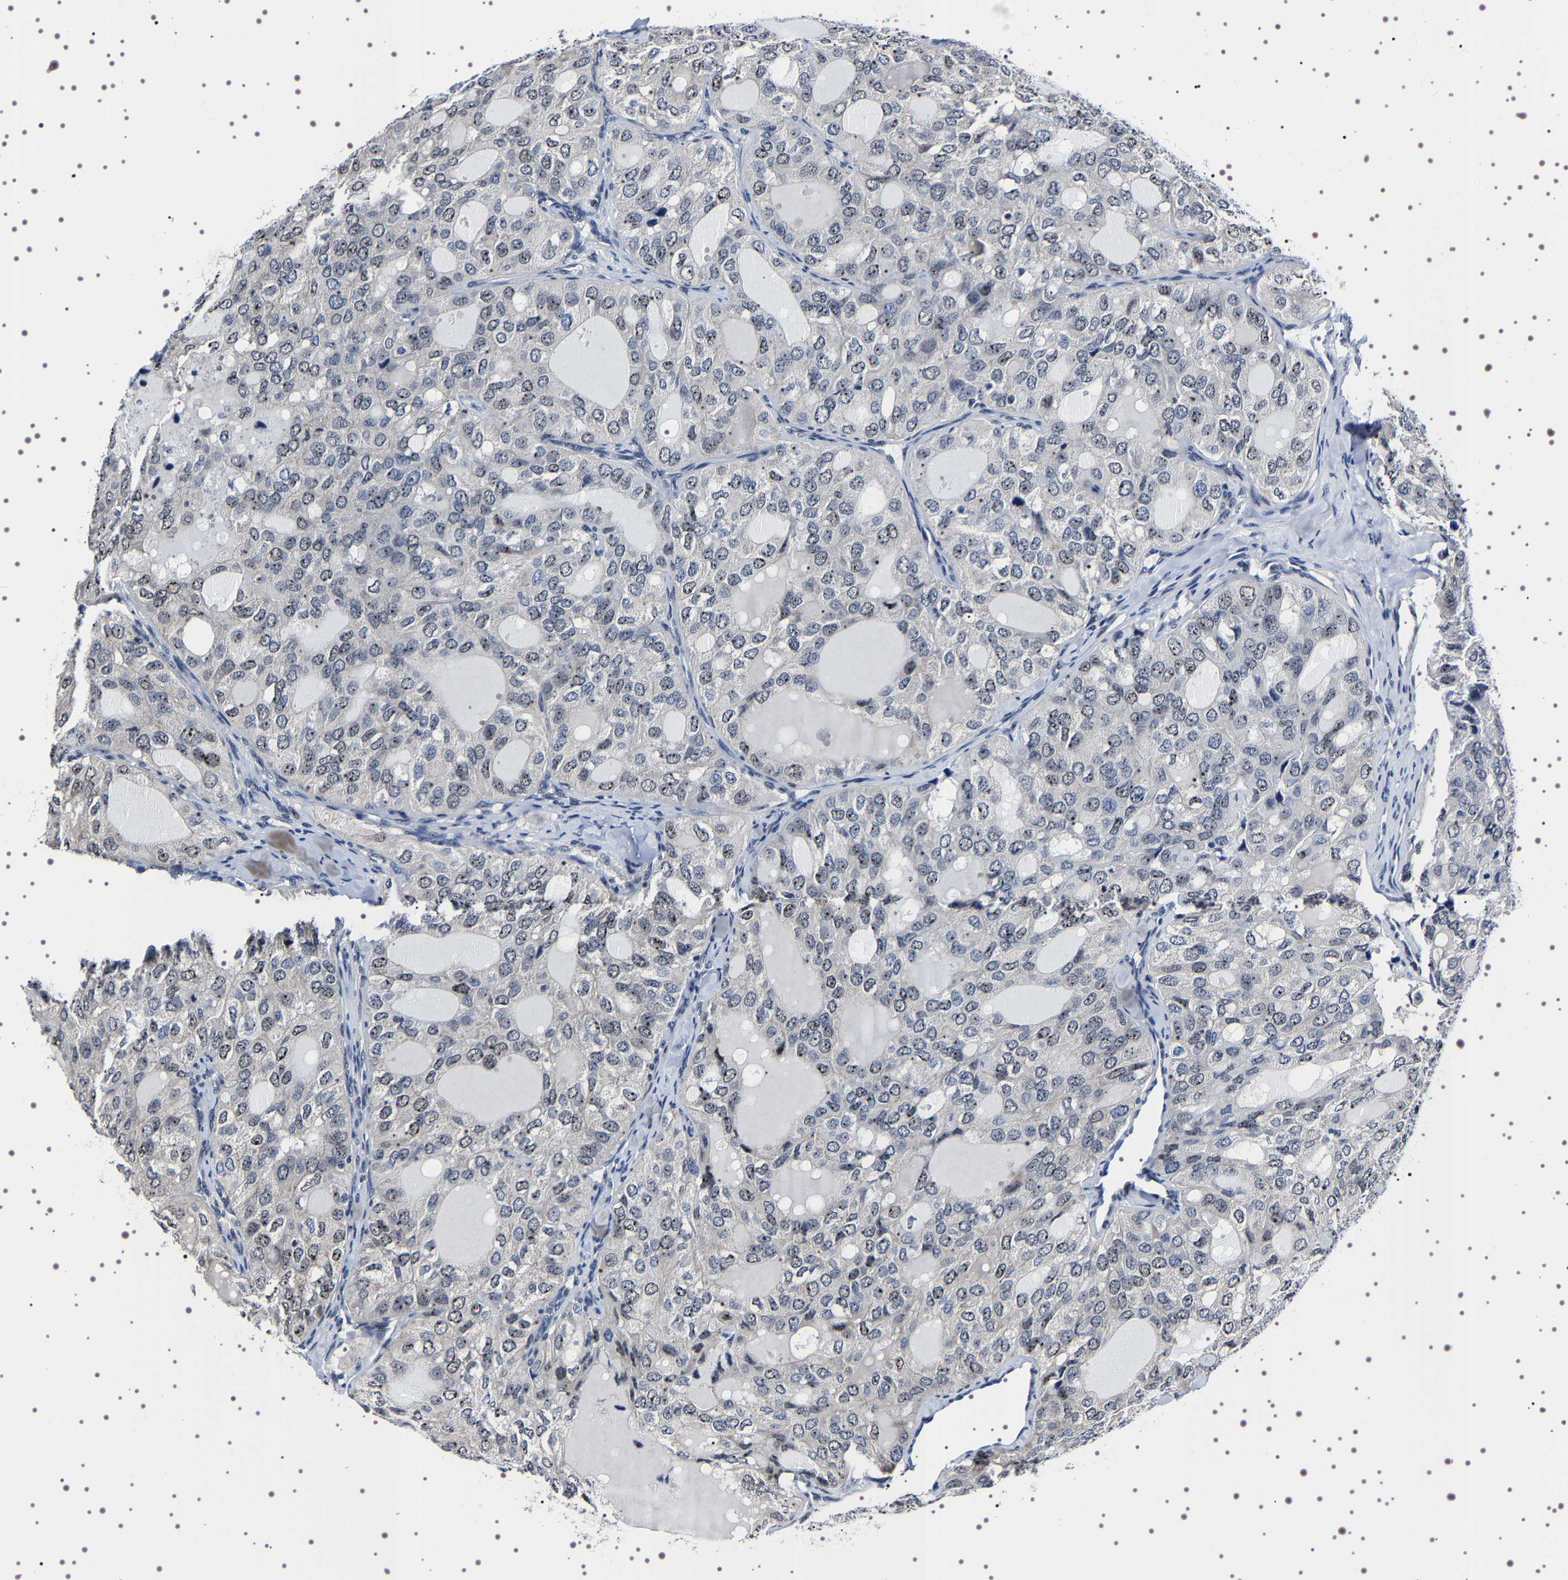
{"staining": {"intensity": "moderate", "quantity": "25%-75%", "location": "nuclear"}, "tissue": "thyroid cancer", "cell_type": "Tumor cells", "image_type": "cancer", "snomed": [{"axis": "morphology", "description": "Follicular adenoma carcinoma, NOS"}, {"axis": "topography", "description": "Thyroid gland"}], "caption": "Protein analysis of thyroid cancer (follicular adenoma carcinoma) tissue exhibits moderate nuclear expression in about 25%-75% of tumor cells. (IHC, brightfield microscopy, high magnification).", "gene": "GNL3", "patient": {"sex": "male", "age": 75}}